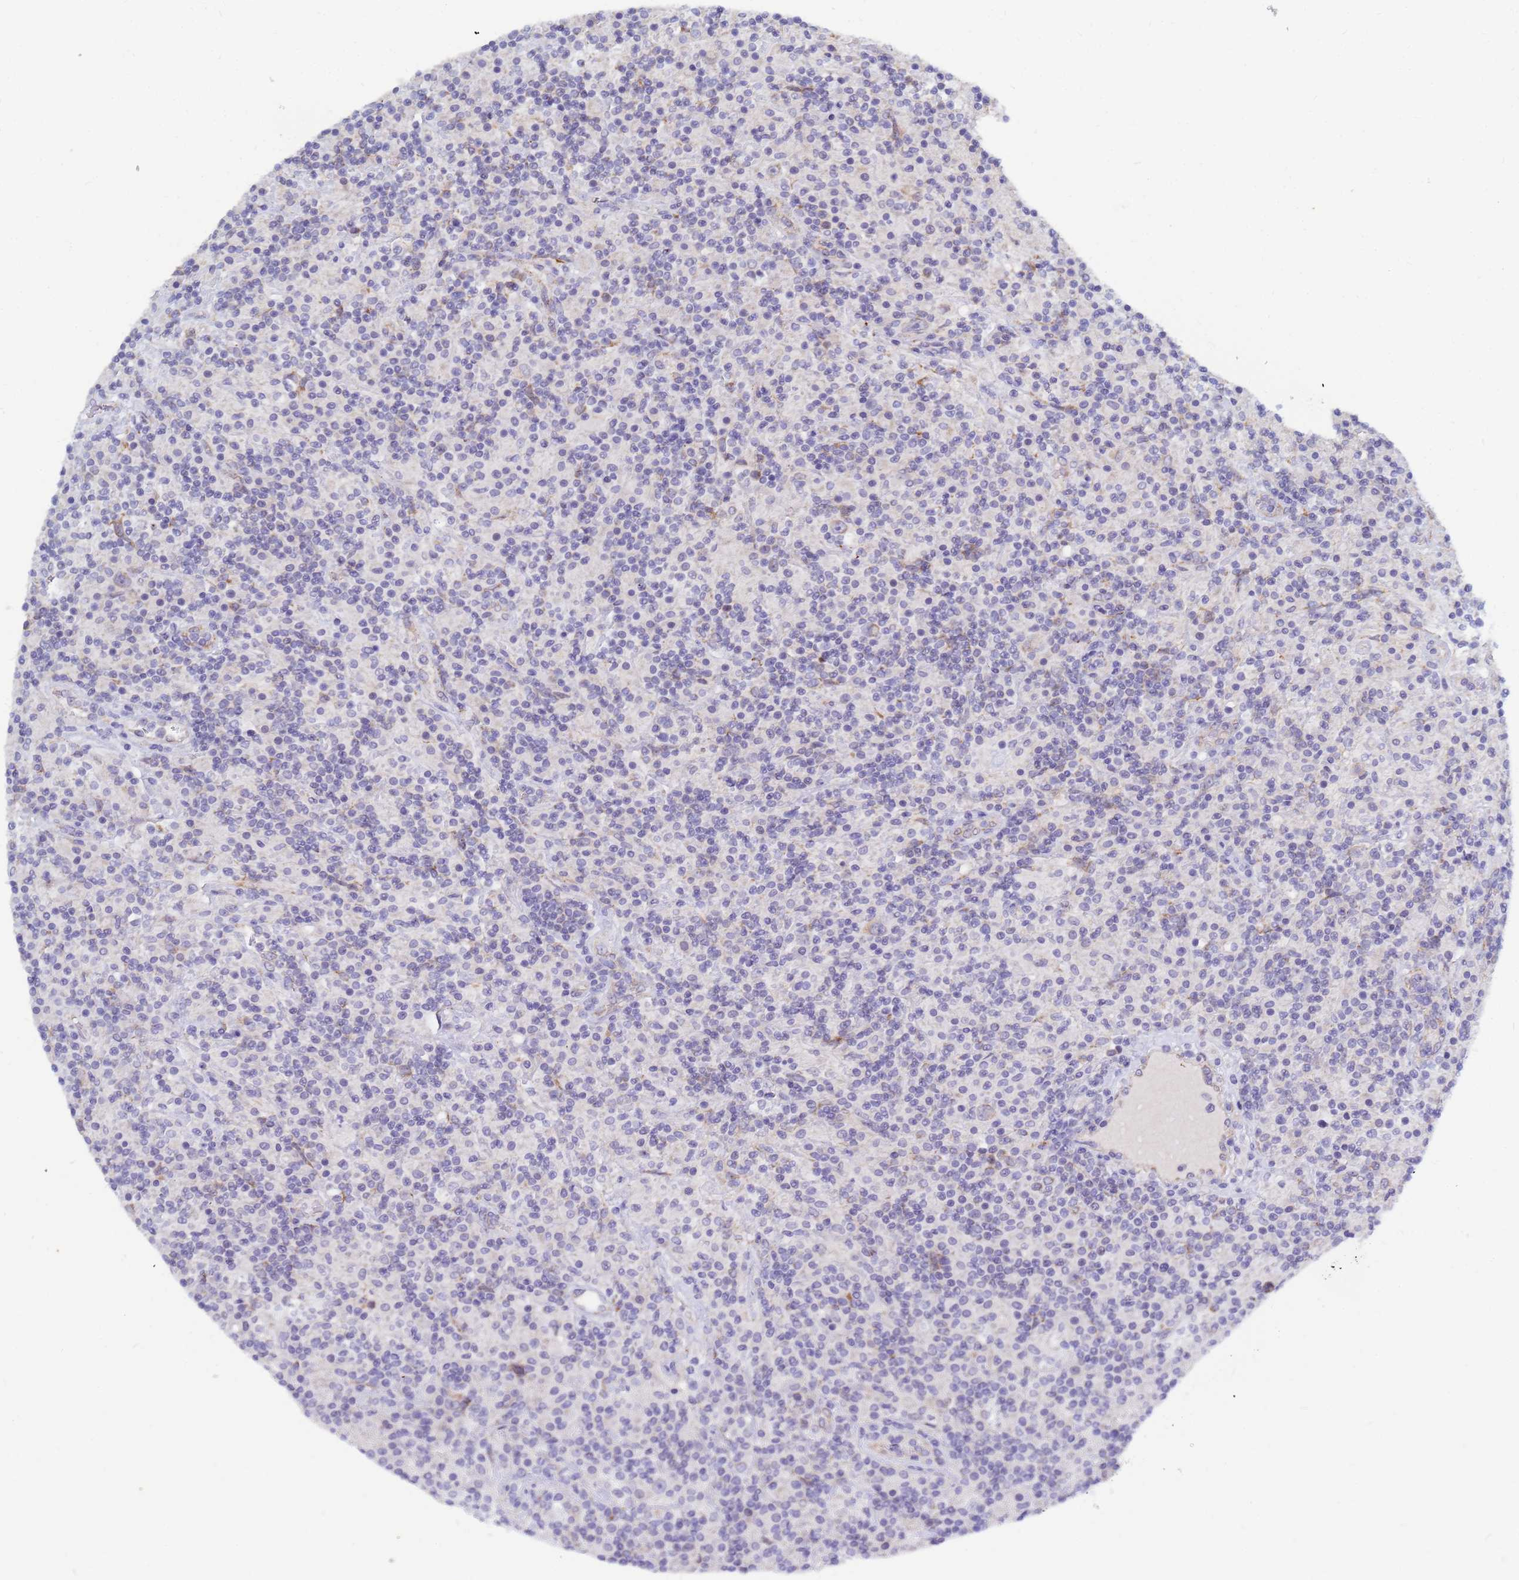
{"staining": {"intensity": "negative", "quantity": "none", "location": "none"}, "tissue": "lymphoma", "cell_type": "Tumor cells", "image_type": "cancer", "snomed": [{"axis": "morphology", "description": "Hodgkin's disease, NOS"}, {"axis": "topography", "description": "Lymph node"}], "caption": "Immunohistochemistry (IHC) image of Hodgkin's disease stained for a protein (brown), which reveals no positivity in tumor cells. (Brightfield microscopy of DAB (3,3'-diaminobenzidine) IHC at high magnification).", "gene": "SDR39U1", "patient": {"sex": "male", "age": 70}}